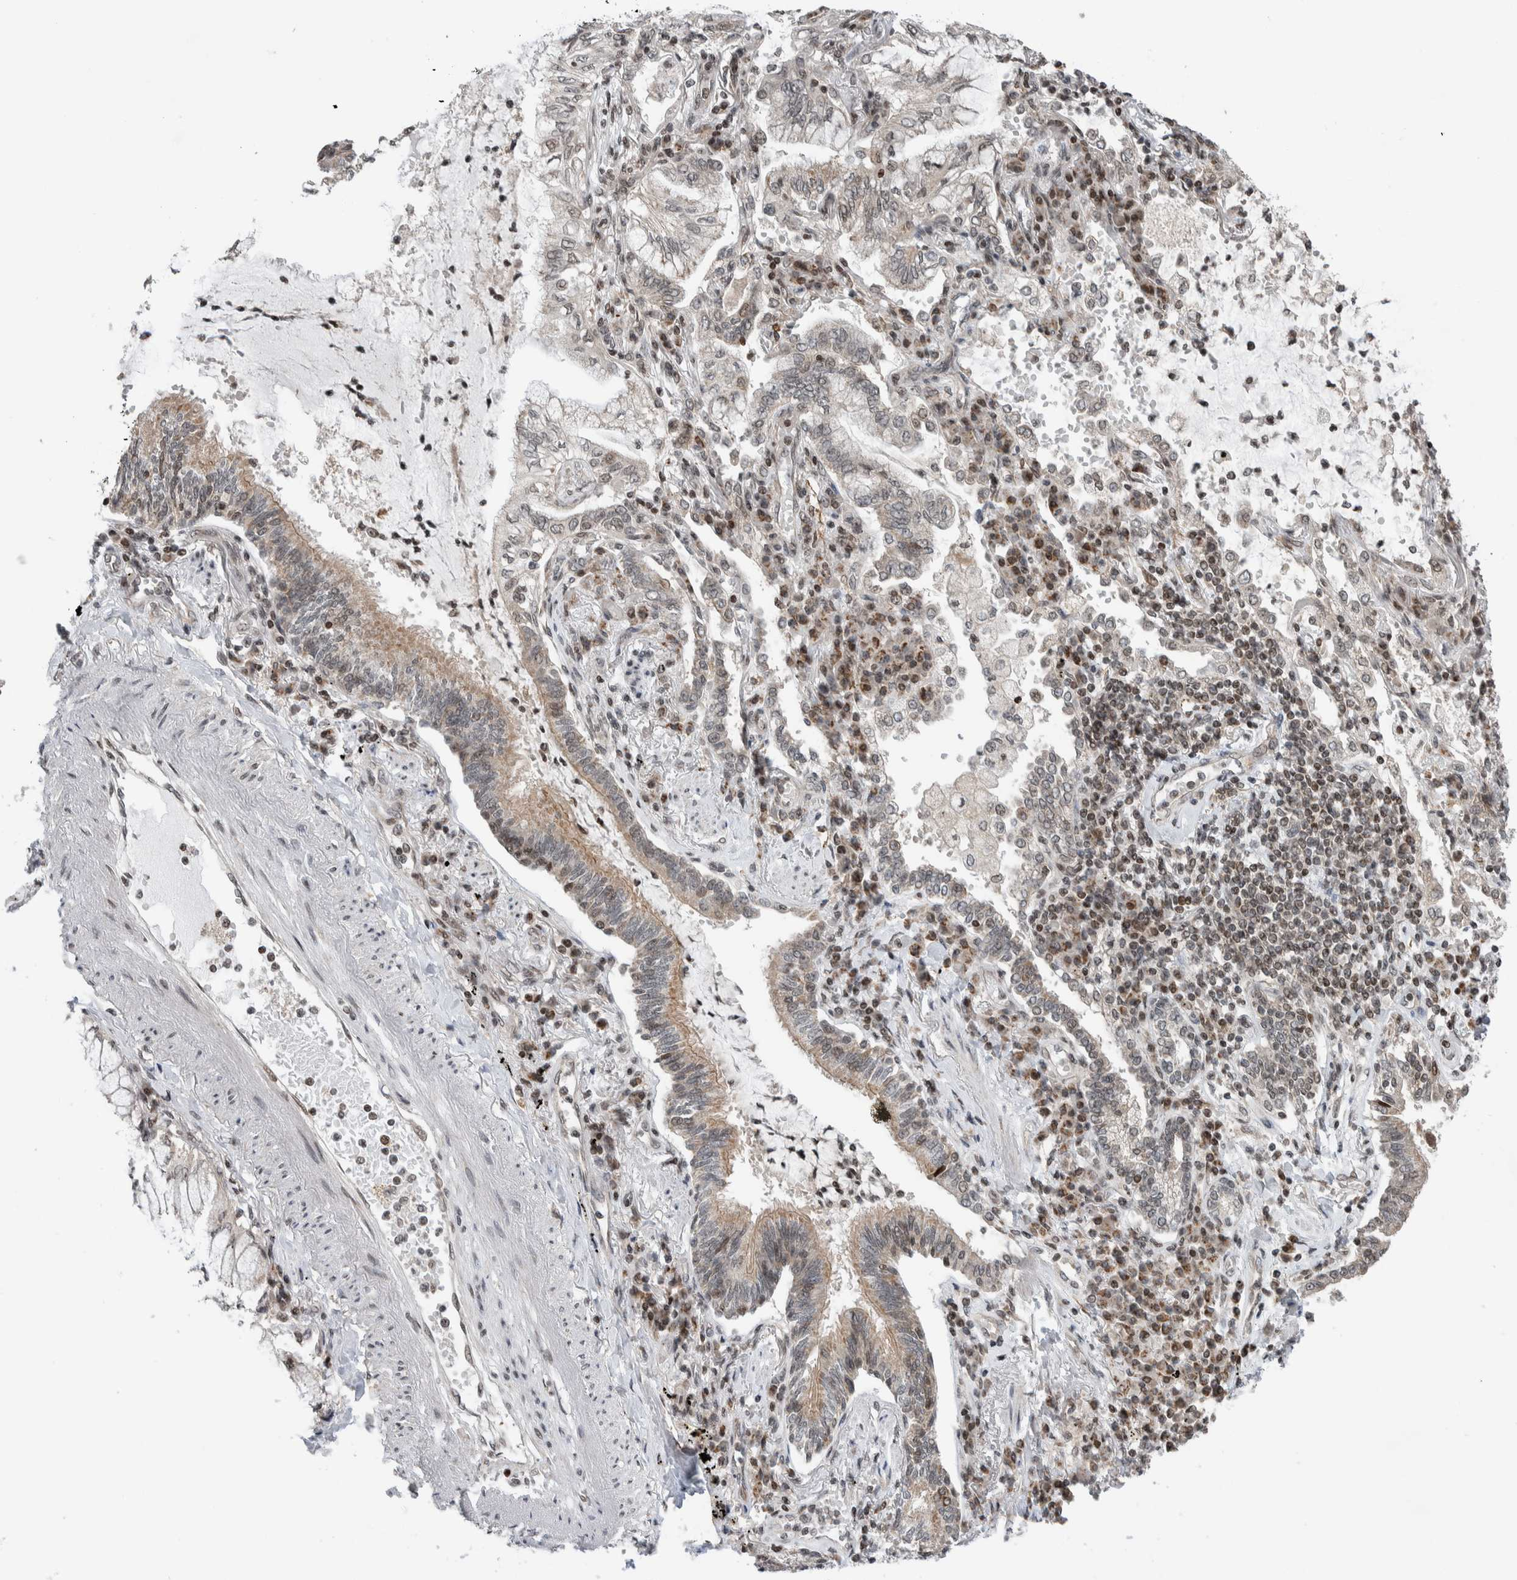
{"staining": {"intensity": "weak", "quantity": "<25%", "location": "cytoplasmic/membranous"}, "tissue": "lung cancer", "cell_type": "Tumor cells", "image_type": "cancer", "snomed": [{"axis": "morphology", "description": "Adenocarcinoma, NOS"}, {"axis": "topography", "description": "Lung"}], "caption": "Micrograph shows no protein expression in tumor cells of lung adenocarcinoma tissue.", "gene": "NPLOC4", "patient": {"sex": "female", "age": 70}}